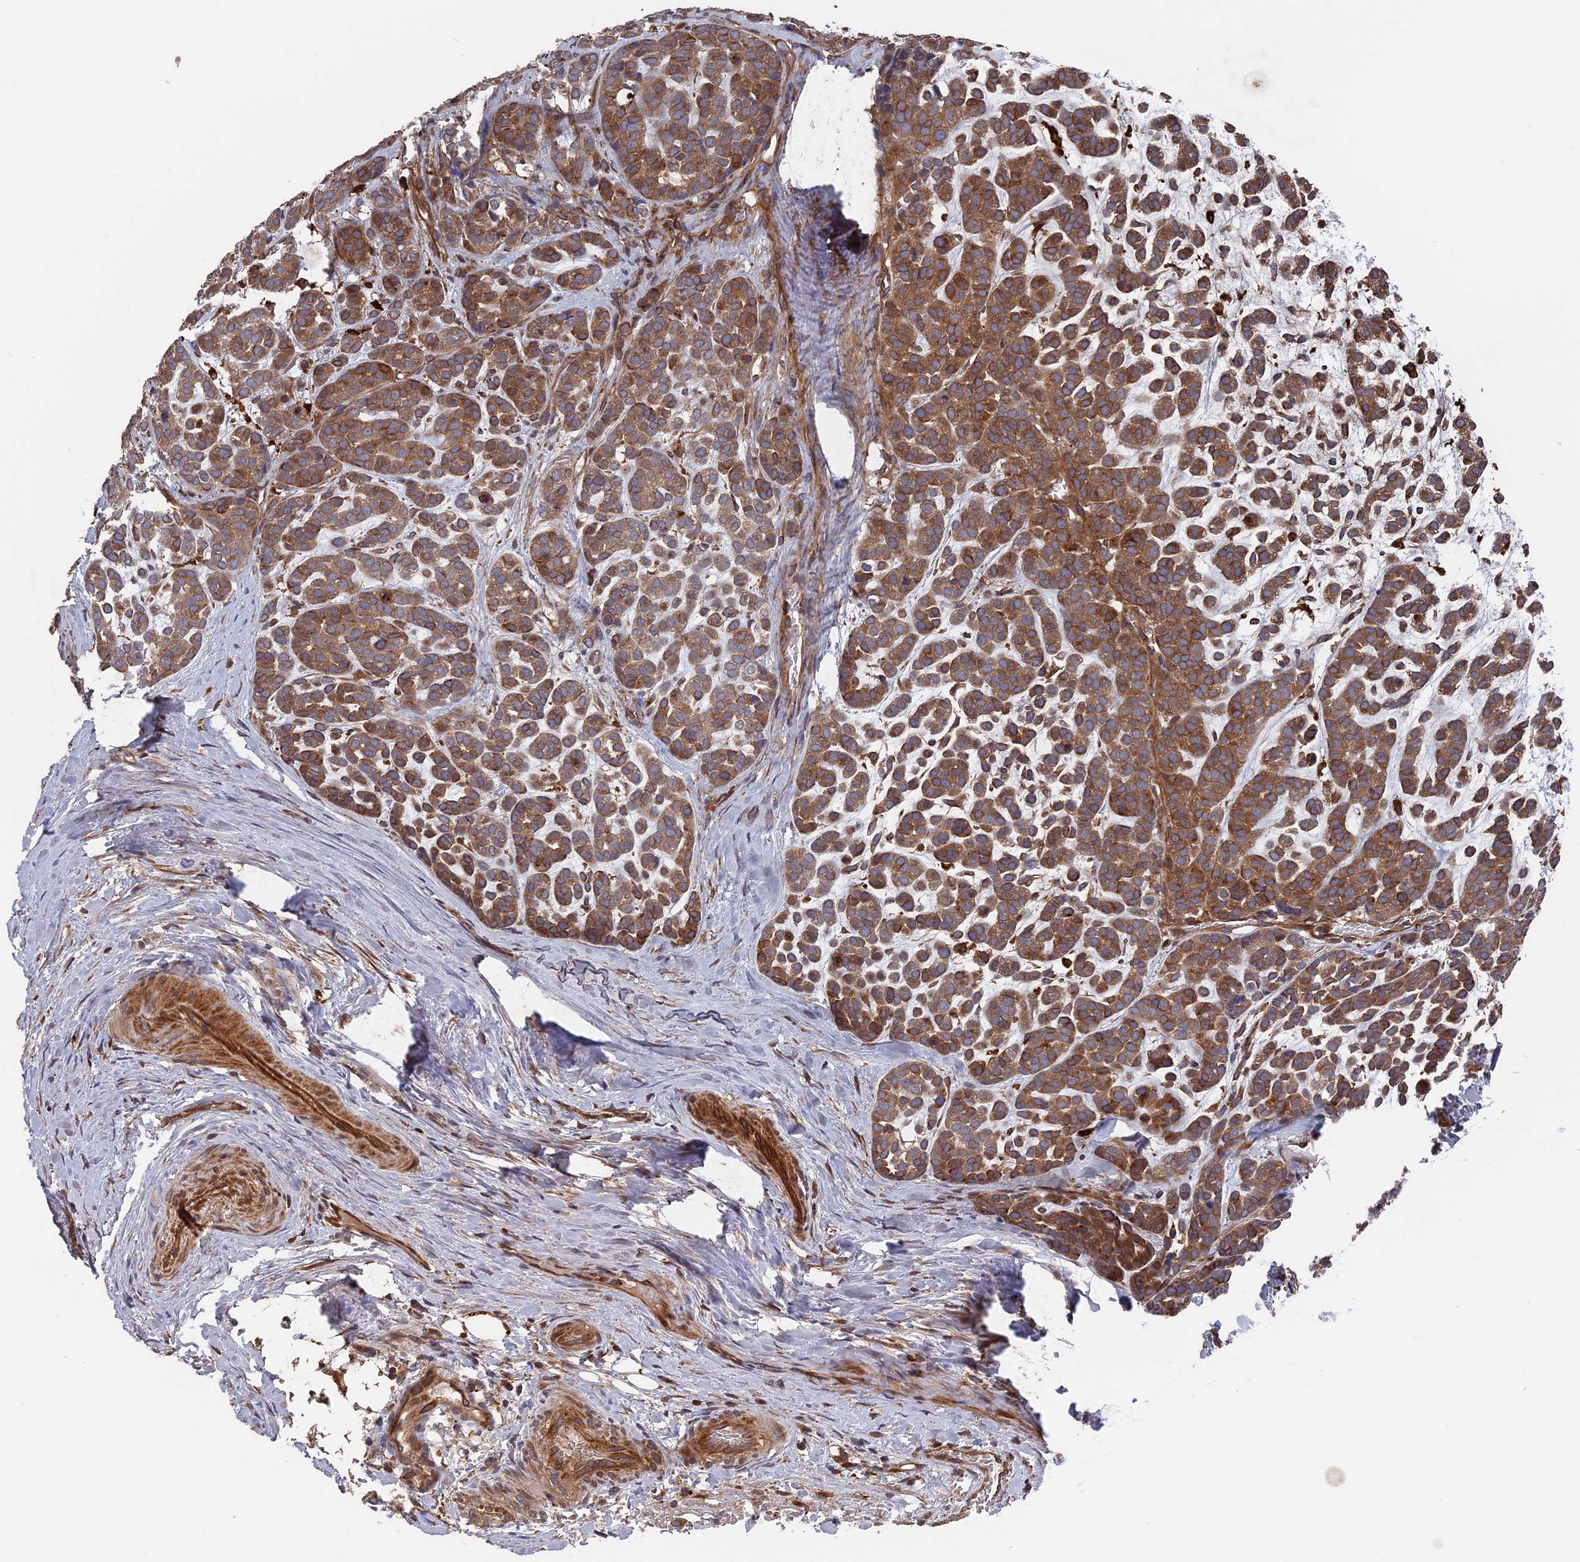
{"staining": {"intensity": "moderate", "quantity": ">75%", "location": "cytoplasmic/membranous"}, "tissue": "head and neck cancer", "cell_type": "Tumor cells", "image_type": "cancer", "snomed": [{"axis": "morphology", "description": "Adenocarcinoma, NOS"}, {"axis": "morphology", "description": "Adenoma, NOS"}, {"axis": "topography", "description": "Head-Neck"}], "caption": "Moderate cytoplasmic/membranous protein expression is identified in approximately >75% of tumor cells in head and neck cancer (adenoma).", "gene": "DEF8", "patient": {"sex": "female", "age": 55}}